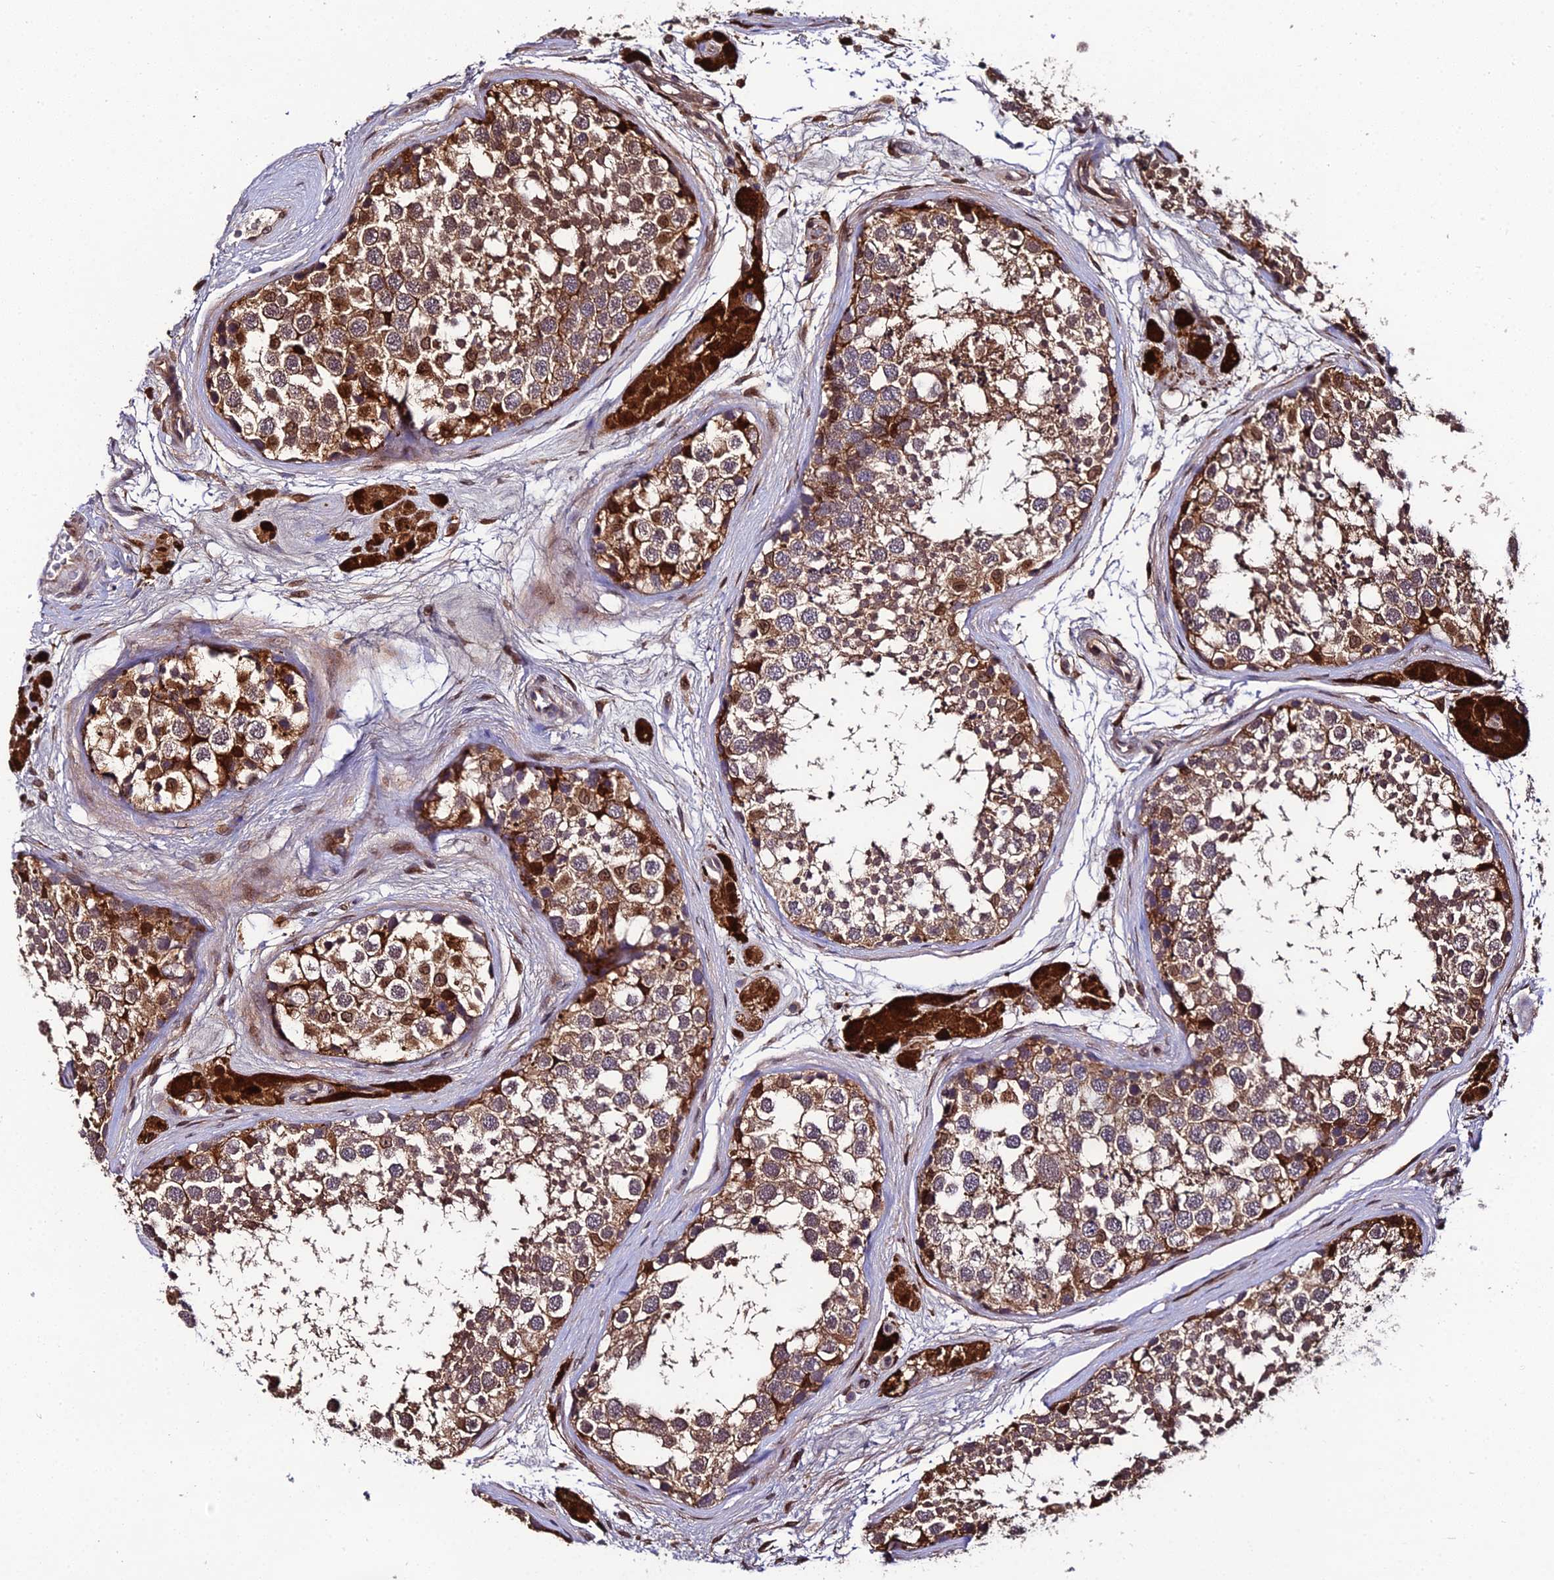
{"staining": {"intensity": "moderate", "quantity": ">75%", "location": "cytoplasmic/membranous,nuclear"}, "tissue": "testis", "cell_type": "Cells in seminiferous ducts", "image_type": "normal", "snomed": [{"axis": "morphology", "description": "Normal tissue, NOS"}, {"axis": "topography", "description": "Testis"}], "caption": "Immunohistochemistry (IHC) micrograph of normal testis: human testis stained using immunohistochemistry (IHC) reveals medium levels of moderate protein expression localized specifically in the cytoplasmic/membranous,nuclear of cells in seminiferous ducts, appearing as a cytoplasmic/membranous,nuclear brown color.", "gene": "DDX19A", "patient": {"sex": "male", "age": 56}}